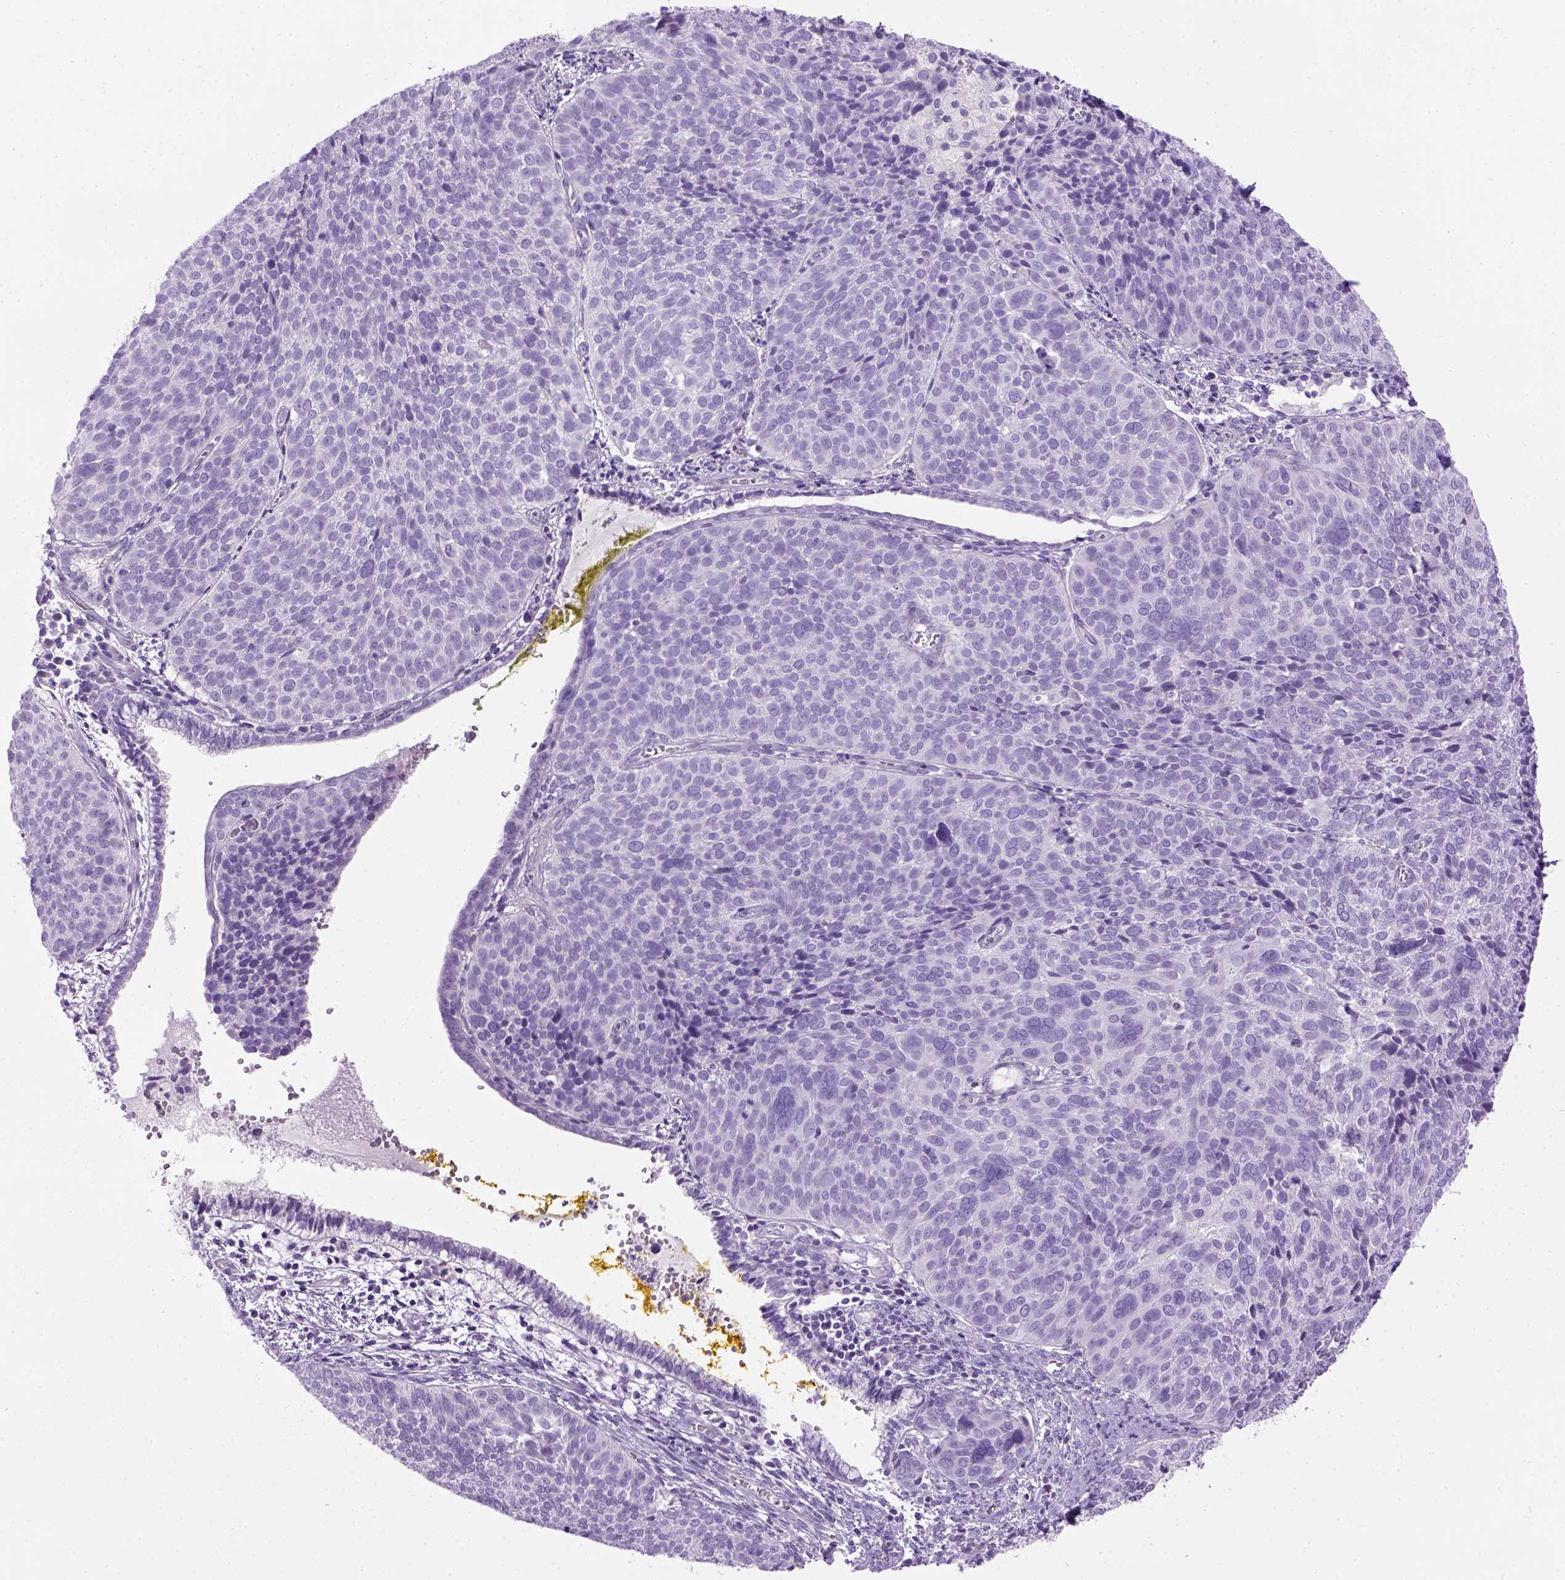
{"staining": {"intensity": "negative", "quantity": "none", "location": "none"}, "tissue": "cervical cancer", "cell_type": "Tumor cells", "image_type": "cancer", "snomed": [{"axis": "morphology", "description": "Squamous cell carcinoma, NOS"}, {"axis": "topography", "description": "Cervix"}], "caption": "This is a micrograph of immunohistochemistry (IHC) staining of cervical cancer, which shows no staining in tumor cells. (DAB (3,3'-diaminobenzidine) immunohistochemistry with hematoxylin counter stain).", "gene": "GABRB2", "patient": {"sex": "female", "age": 39}}